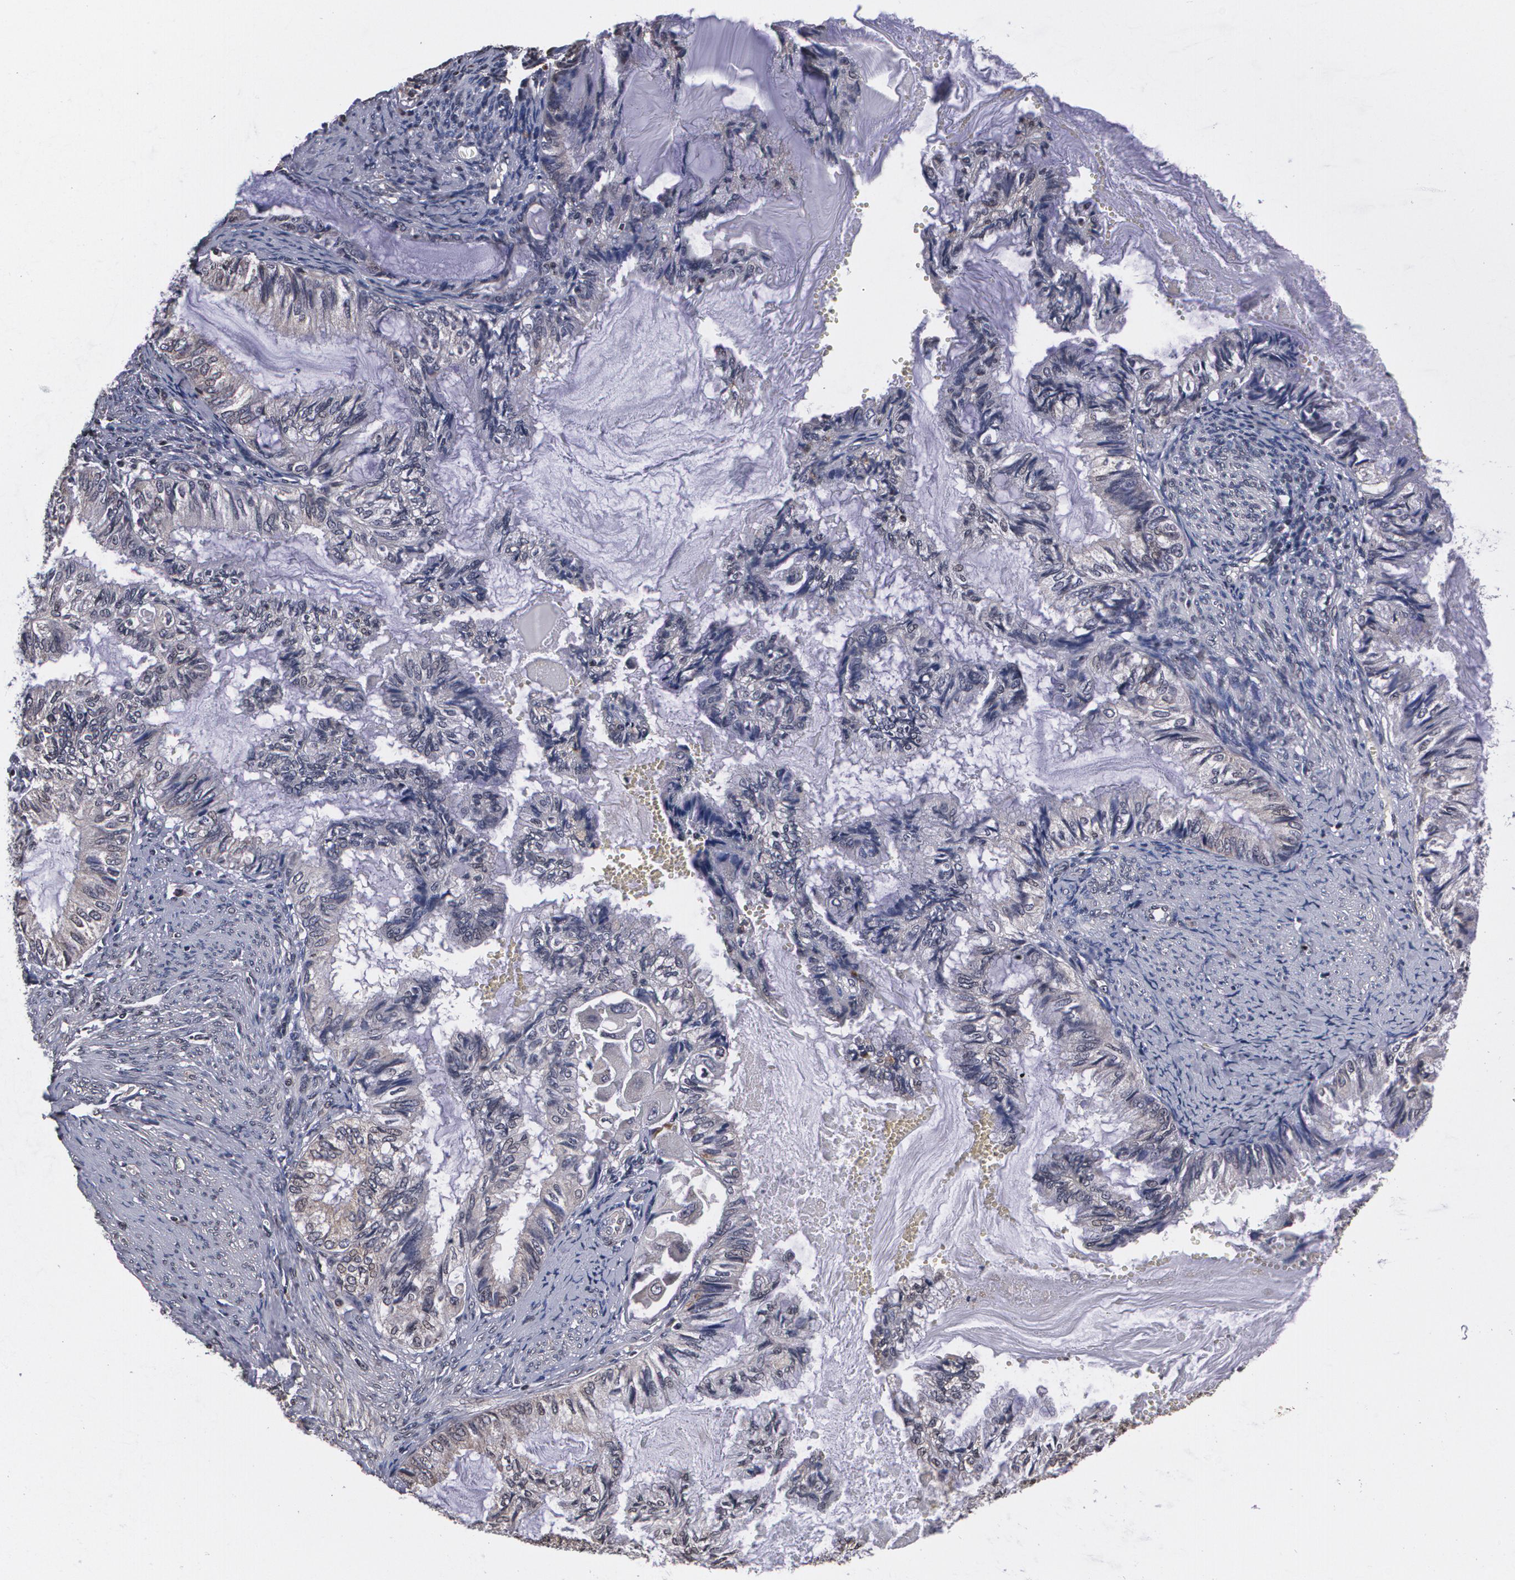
{"staining": {"intensity": "negative", "quantity": "none", "location": "none"}, "tissue": "endometrial cancer", "cell_type": "Tumor cells", "image_type": "cancer", "snomed": [{"axis": "morphology", "description": "Adenocarcinoma, NOS"}, {"axis": "topography", "description": "Endometrium"}], "caption": "A micrograph of human endometrial cancer is negative for staining in tumor cells.", "gene": "MVP", "patient": {"sex": "female", "age": 86}}